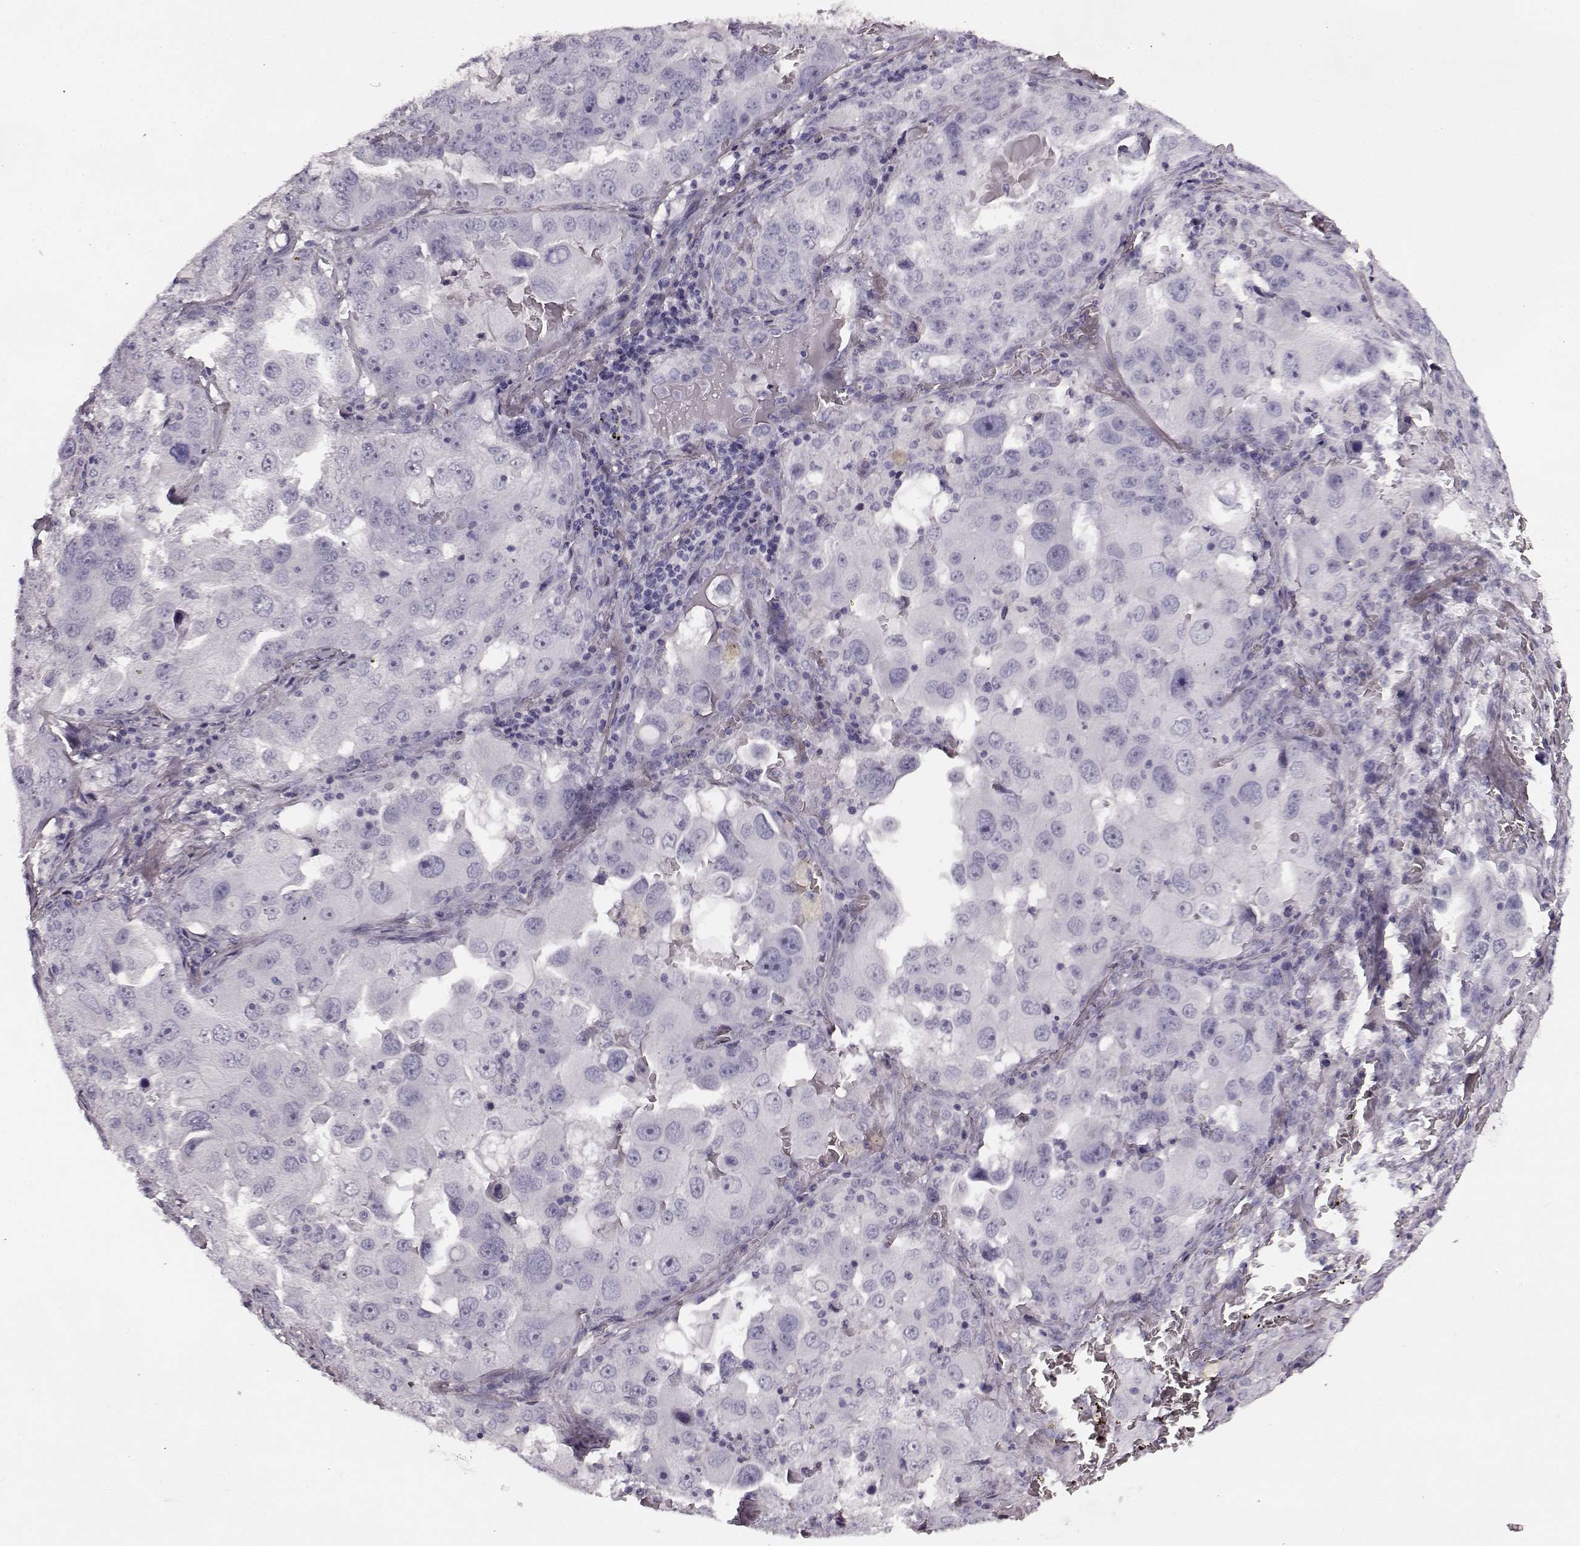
{"staining": {"intensity": "negative", "quantity": "none", "location": "none"}, "tissue": "lung cancer", "cell_type": "Tumor cells", "image_type": "cancer", "snomed": [{"axis": "morphology", "description": "Adenocarcinoma, NOS"}, {"axis": "topography", "description": "Lung"}], "caption": "Immunohistochemical staining of lung cancer (adenocarcinoma) exhibits no significant expression in tumor cells. The staining is performed using DAB (3,3'-diaminobenzidine) brown chromogen with nuclei counter-stained in using hematoxylin.", "gene": "TMPRSS15", "patient": {"sex": "female", "age": 61}}